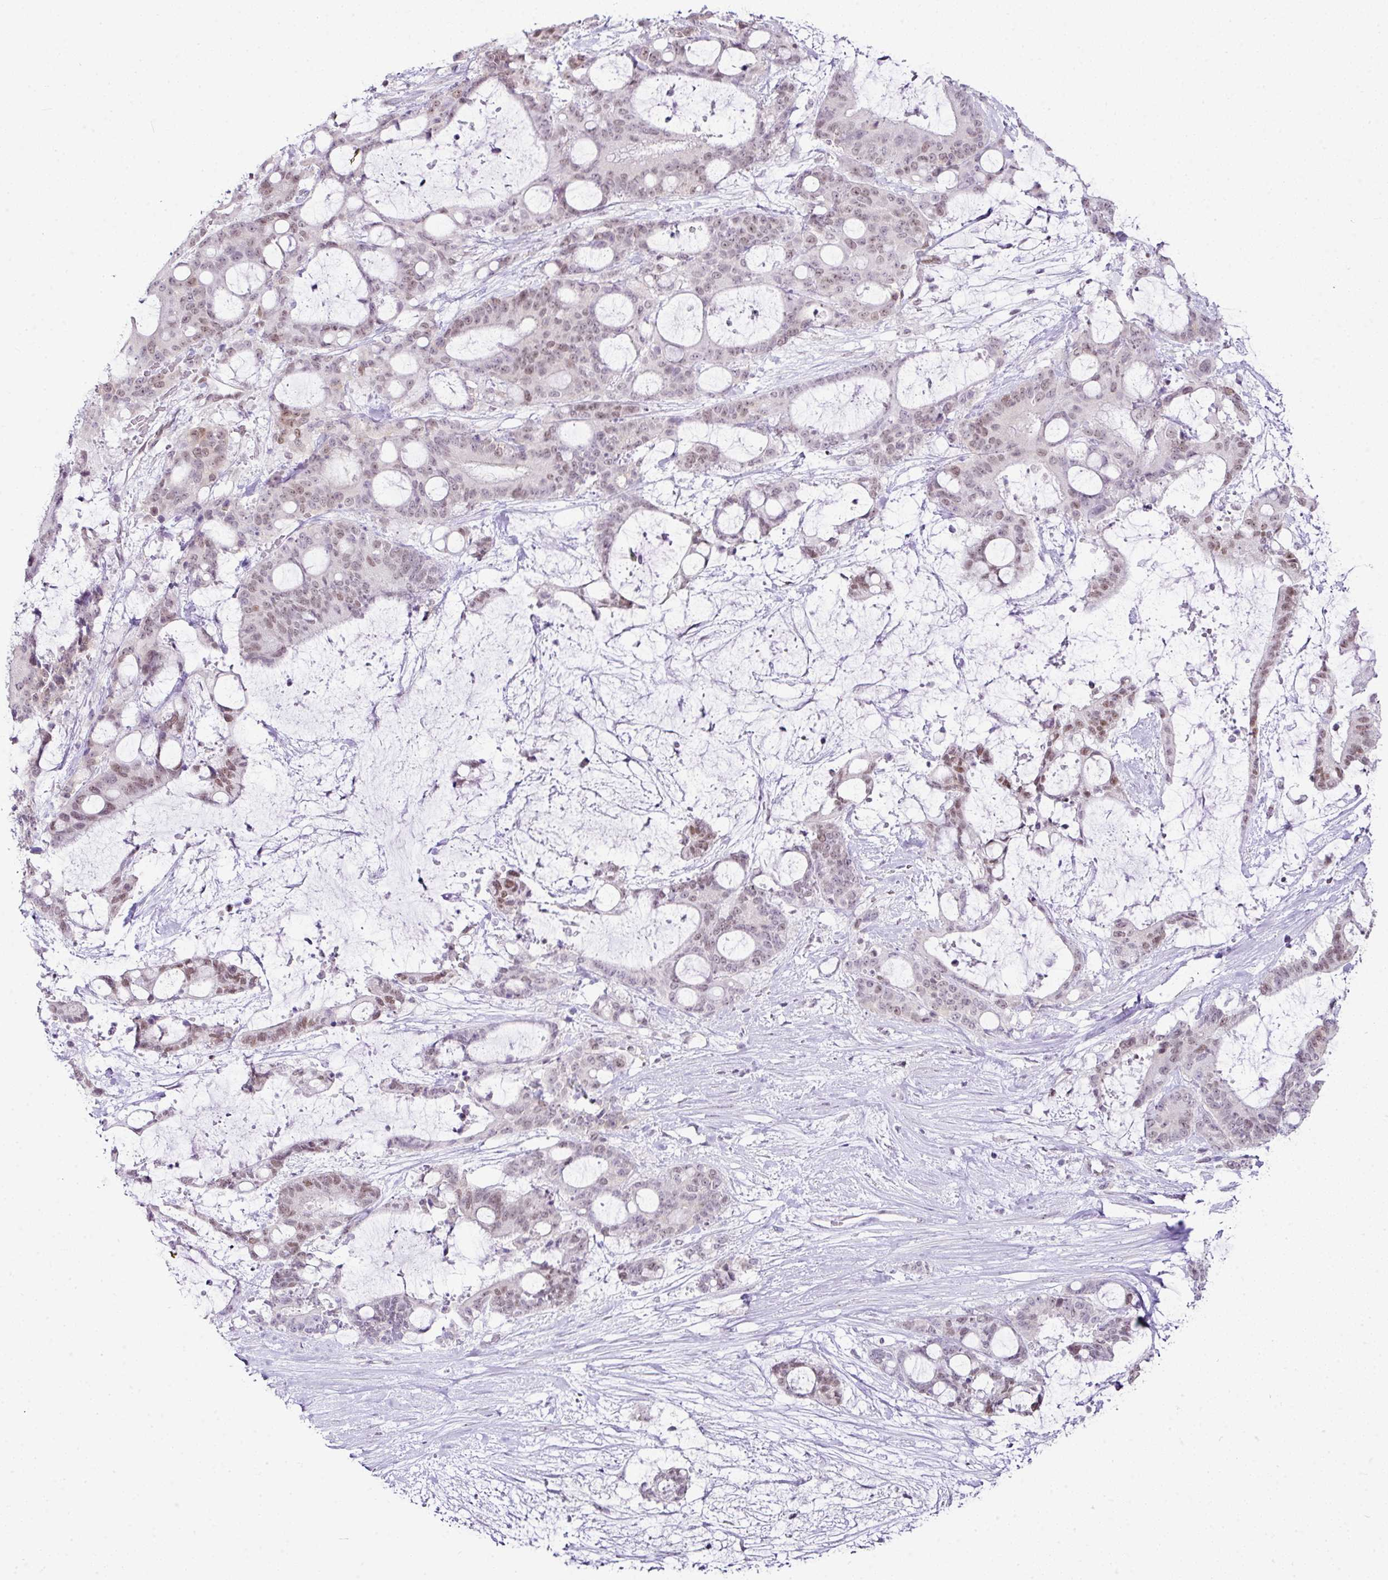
{"staining": {"intensity": "weak", "quantity": "<25%", "location": "nuclear"}, "tissue": "liver cancer", "cell_type": "Tumor cells", "image_type": "cancer", "snomed": [{"axis": "morphology", "description": "Normal tissue, NOS"}, {"axis": "morphology", "description": "Cholangiocarcinoma"}, {"axis": "topography", "description": "Liver"}, {"axis": "topography", "description": "Peripheral nerve tissue"}], "caption": "Histopathology image shows no significant protein staining in tumor cells of liver cancer (cholangiocarcinoma).", "gene": "FAM32A", "patient": {"sex": "female", "age": 73}}